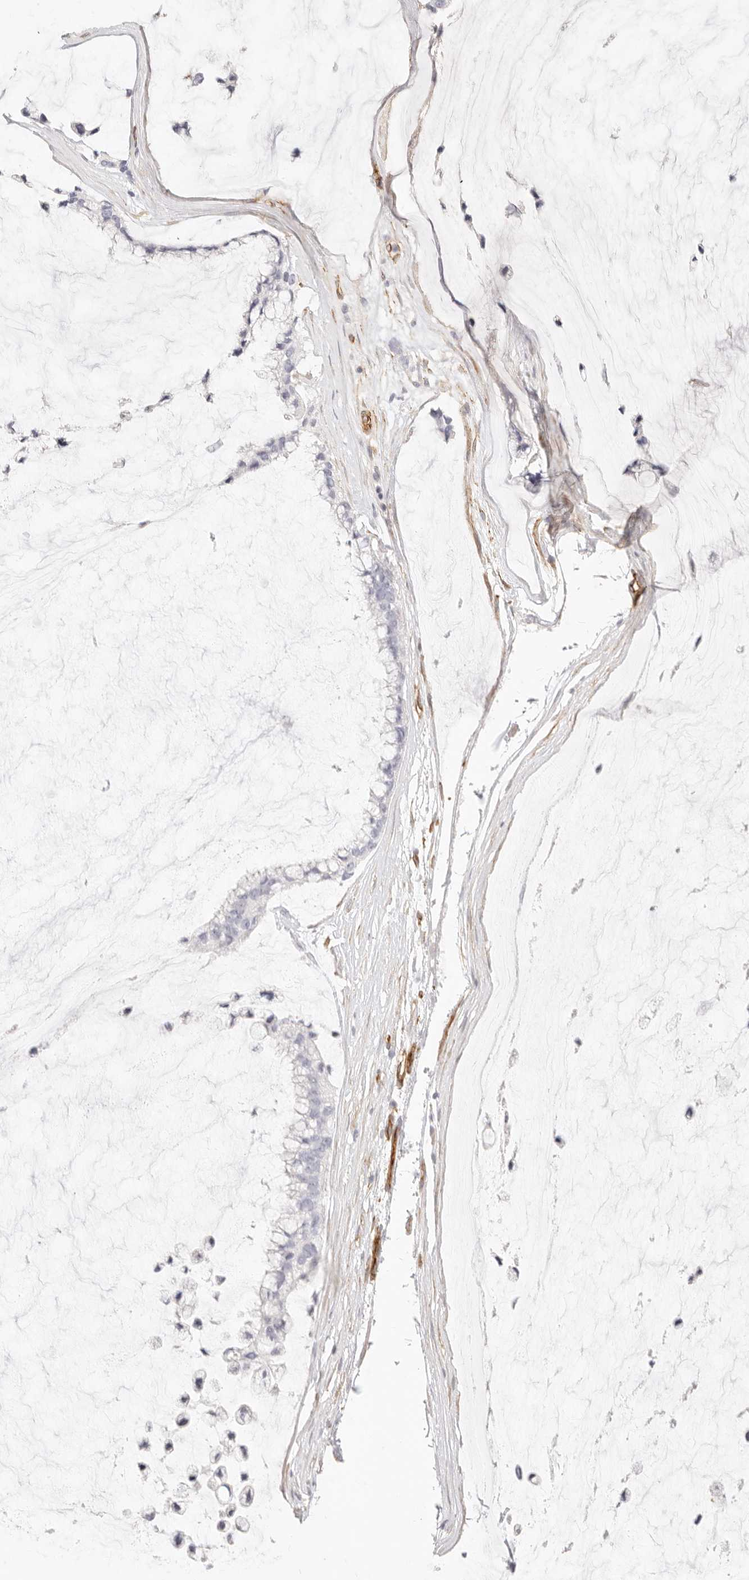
{"staining": {"intensity": "negative", "quantity": "none", "location": "none"}, "tissue": "ovarian cancer", "cell_type": "Tumor cells", "image_type": "cancer", "snomed": [{"axis": "morphology", "description": "Cystadenocarcinoma, mucinous, NOS"}, {"axis": "topography", "description": "Ovary"}], "caption": "The micrograph shows no staining of tumor cells in mucinous cystadenocarcinoma (ovarian). (Stains: DAB (3,3'-diaminobenzidine) IHC with hematoxylin counter stain, Microscopy: brightfield microscopy at high magnification).", "gene": "NUS1", "patient": {"sex": "female", "age": 39}}